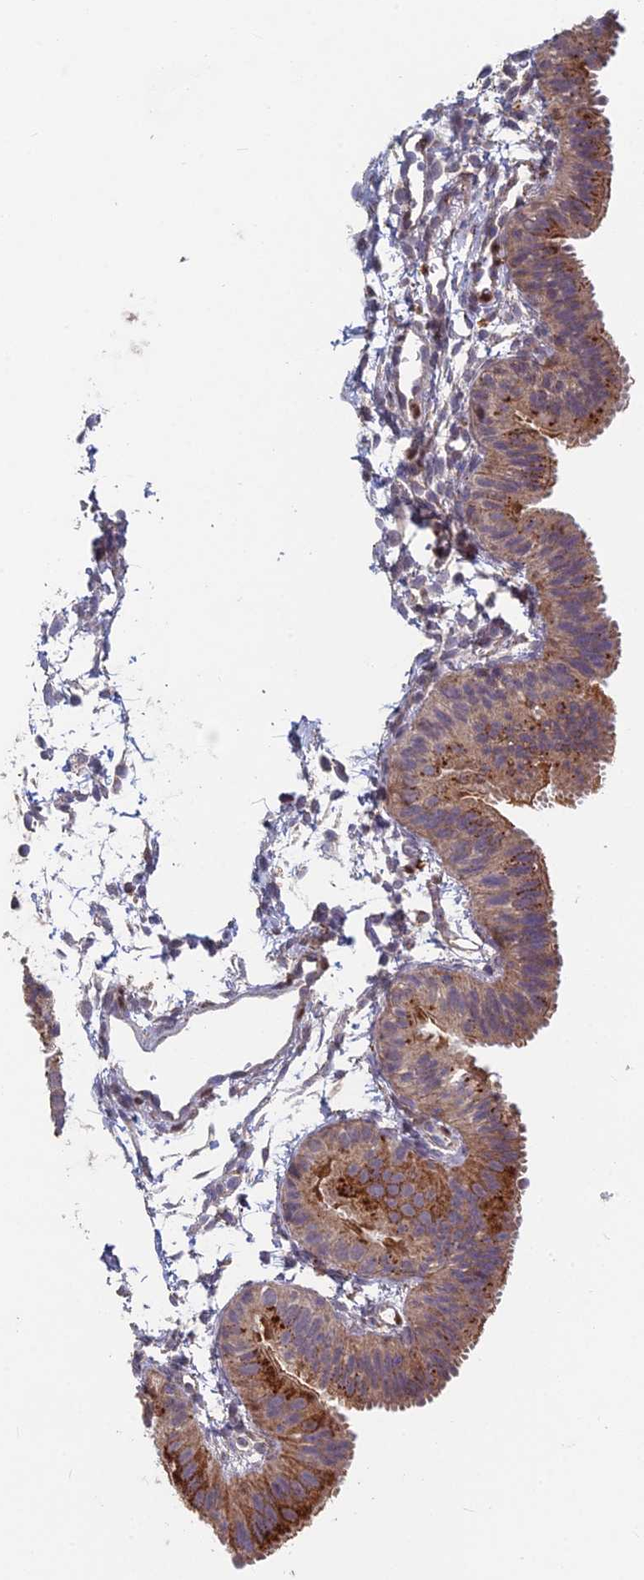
{"staining": {"intensity": "moderate", "quantity": ">75%", "location": "cytoplasmic/membranous"}, "tissue": "fallopian tube", "cell_type": "Glandular cells", "image_type": "normal", "snomed": [{"axis": "morphology", "description": "Normal tissue, NOS"}, {"axis": "topography", "description": "Fallopian tube"}], "caption": "IHC micrograph of unremarkable fallopian tube: fallopian tube stained using immunohistochemistry reveals medium levels of moderate protein expression localized specifically in the cytoplasmic/membranous of glandular cells, appearing as a cytoplasmic/membranous brown color.", "gene": "FOXS1", "patient": {"sex": "female", "age": 35}}